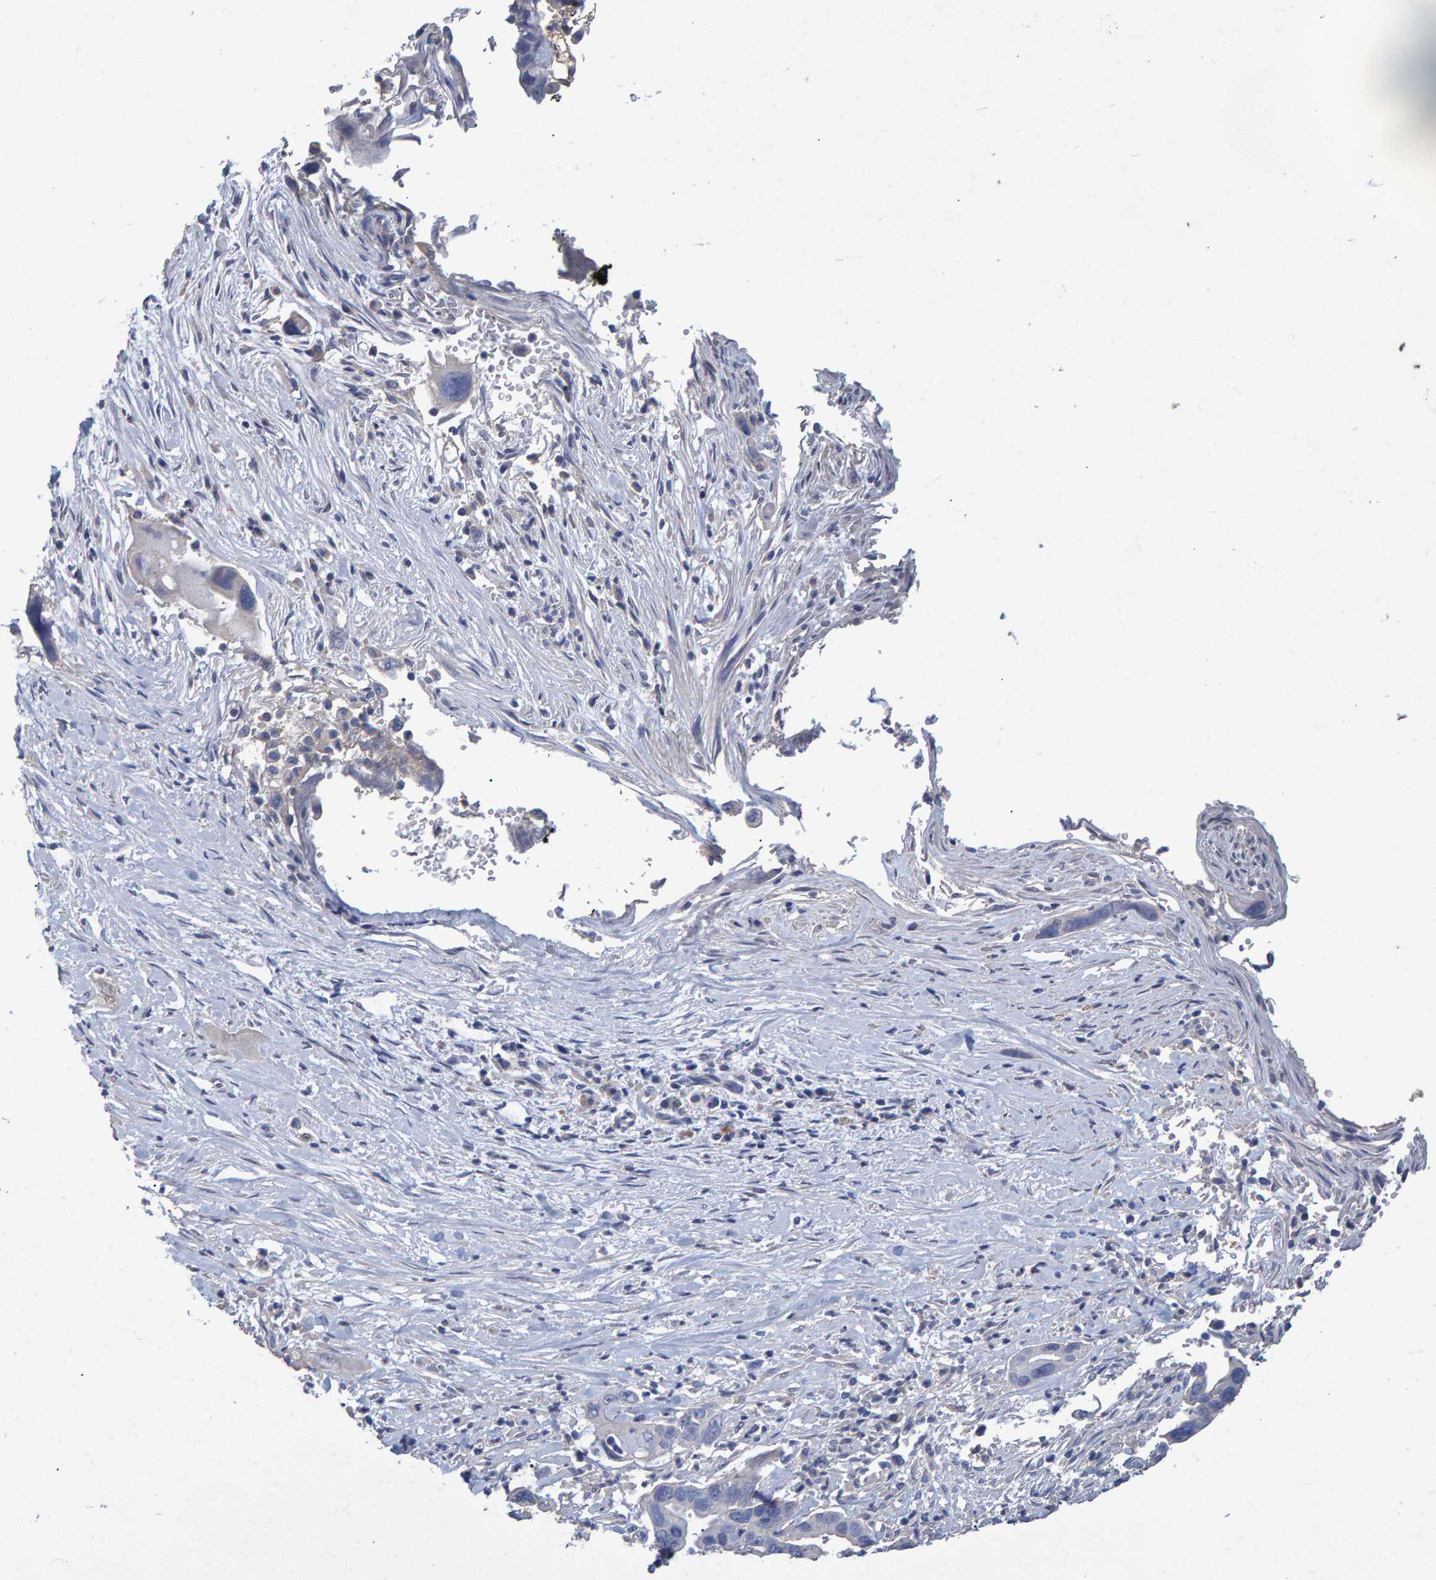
{"staining": {"intensity": "negative", "quantity": "none", "location": "none"}, "tissue": "pancreatic cancer", "cell_type": "Tumor cells", "image_type": "cancer", "snomed": [{"axis": "morphology", "description": "Adenocarcinoma, NOS"}, {"axis": "topography", "description": "Pancreas"}], "caption": "Tumor cells are negative for protein expression in human pancreatic cancer (adenocarcinoma).", "gene": "HEMGN", "patient": {"sex": "female", "age": 70}}